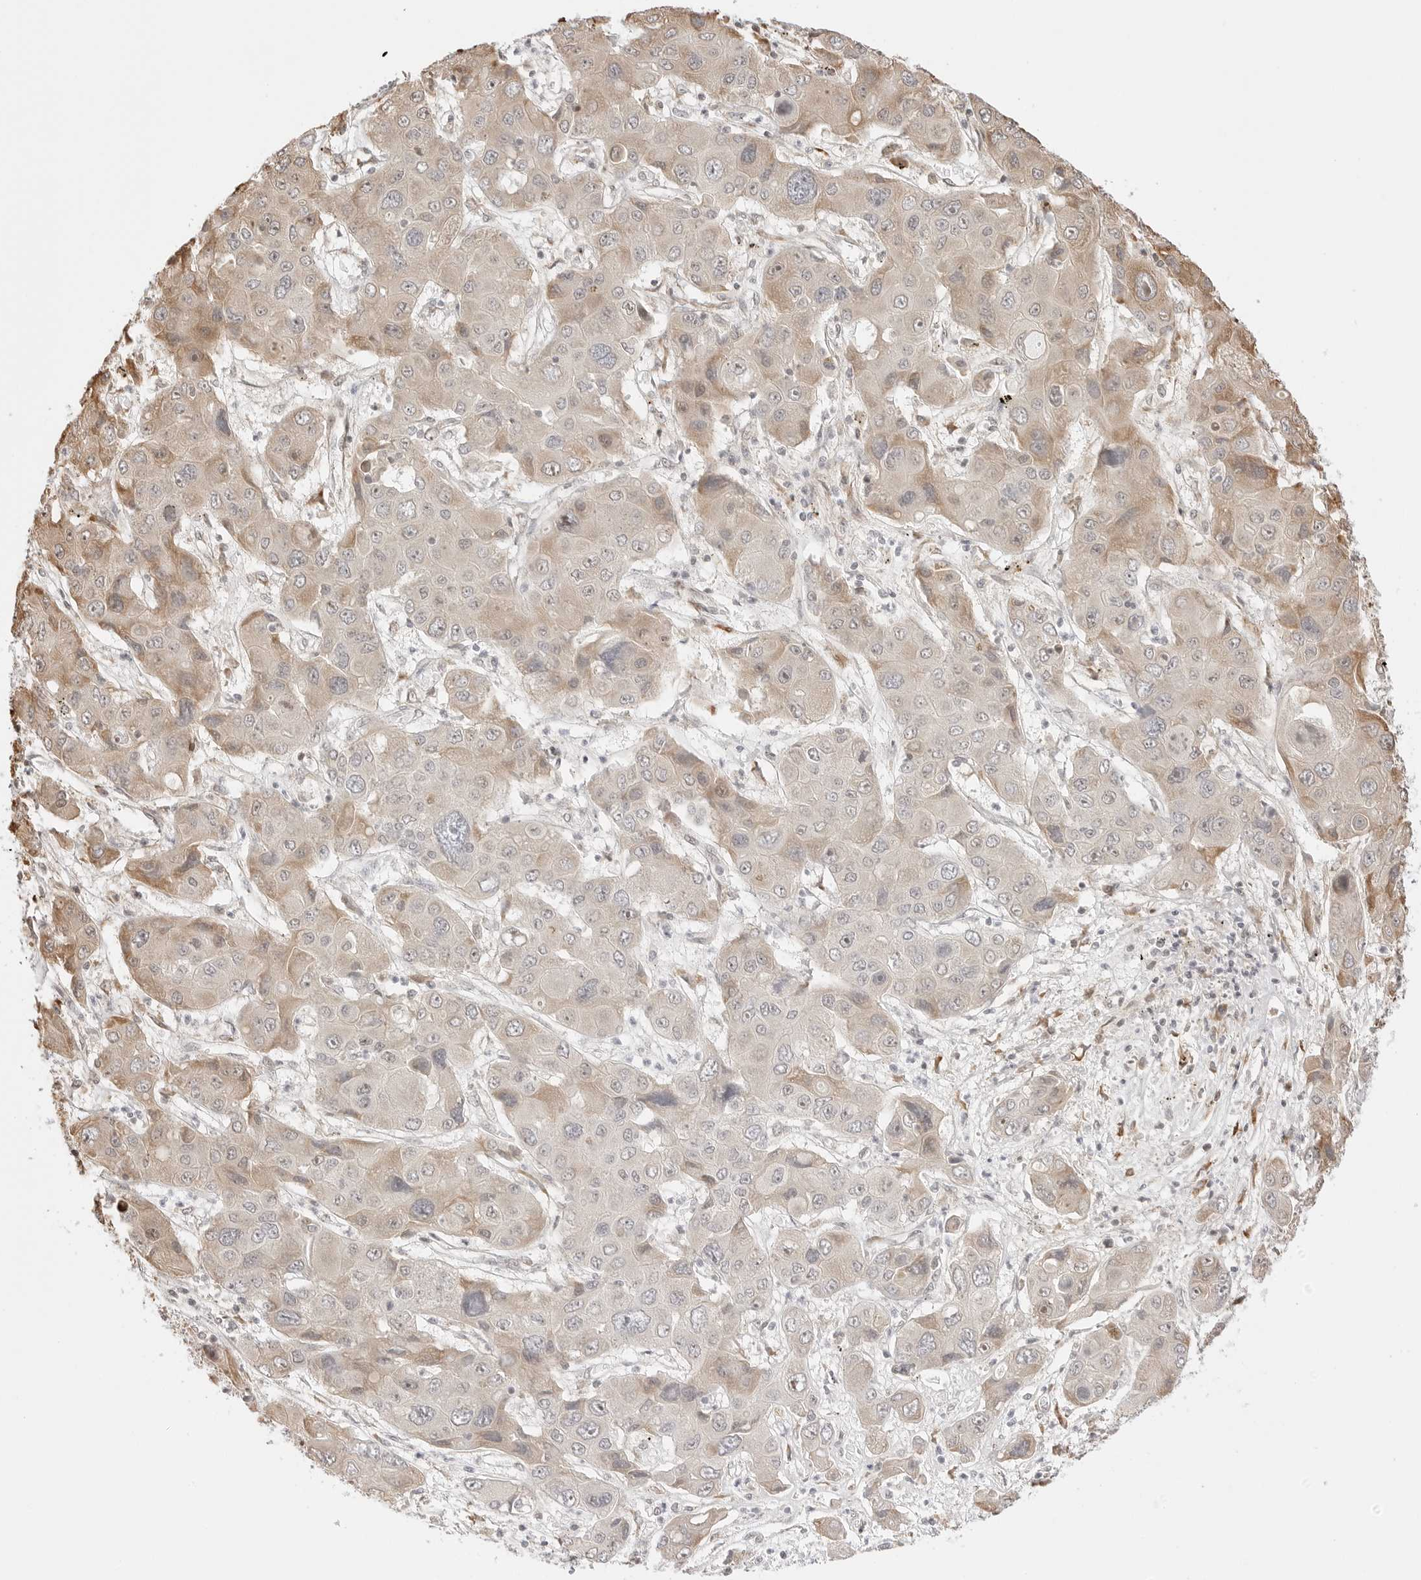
{"staining": {"intensity": "weak", "quantity": "<25%", "location": "cytoplasmic/membranous"}, "tissue": "liver cancer", "cell_type": "Tumor cells", "image_type": "cancer", "snomed": [{"axis": "morphology", "description": "Cholangiocarcinoma"}, {"axis": "topography", "description": "Liver"}], "caption": "Tumor cells show no significant protein staining in liver cholangiocarcinoma.", "gene": "FKBP14", "patient": {"sex": "male", "age": 67}}